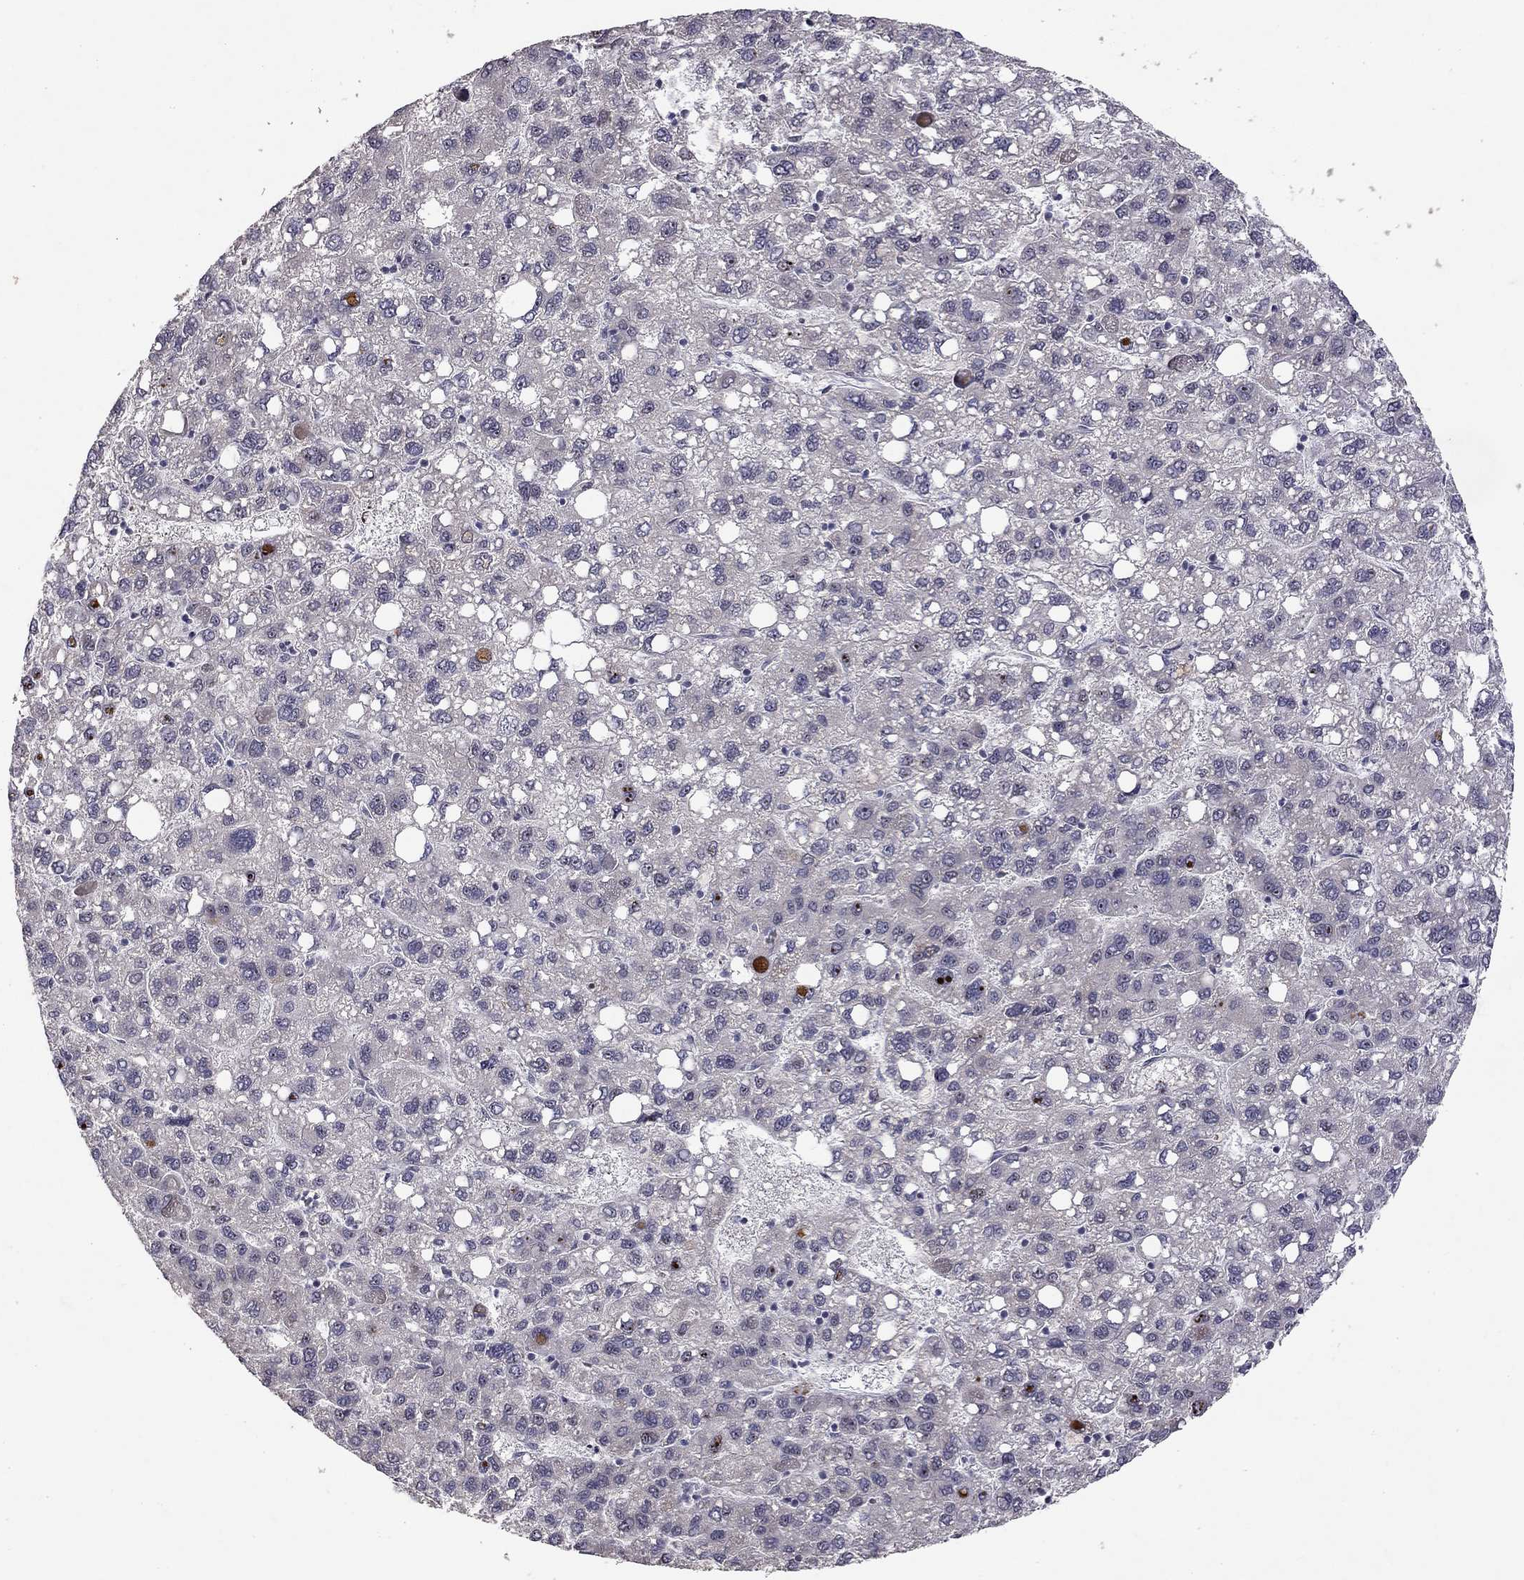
{"staining": {"intensity": "strong", "quantity": "<25%", "location": "nuclear"}, "tissue": "liver cancer", "cell_type": "Tumor cells", "image_type": "cancer", "snomed": [{"axis": "morphology", "description": "Carcinoma, Hepatocellular, NOS"}, {"axis": "topography", "description": "Liver"}], "caption": "A micrograph showing strong nuclear positivity in approximately <25% of tumor cells in liver hepatocellular carcinoma, as visualized by brown immunohistochemical staining.", "gene": "STXBP6", "patient": {"sex": "female", "age": 82}}